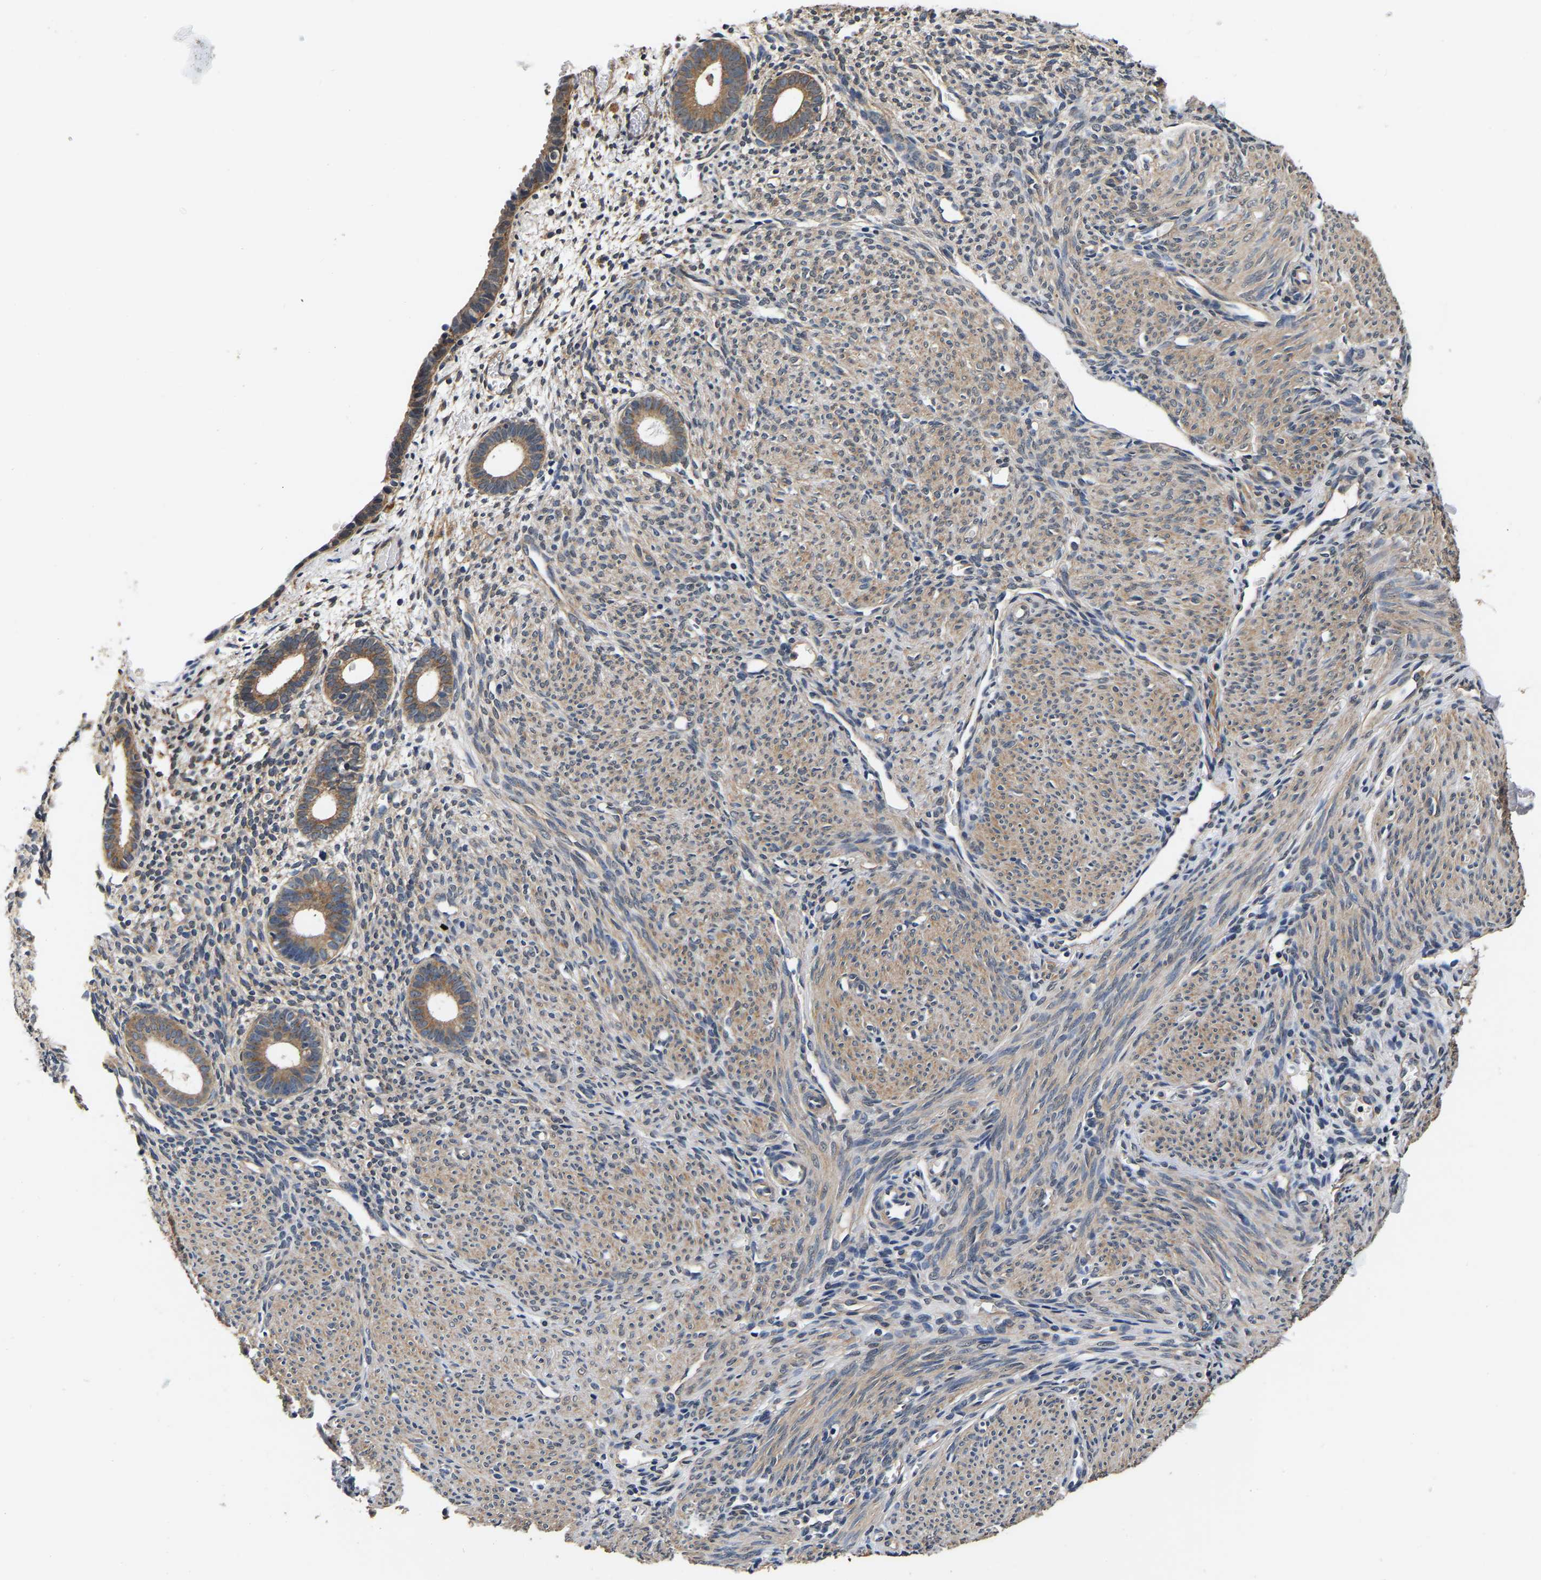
{"staining": {"intensity": "negative", "quantity": "none", "location": "none"}, "tissue": "endometrium", "cell_type": "Cells in endometrial stroma", "image_type": "normal", "snomed": [{"axis": "morphology", "description": "Normal tissue, NOS"}, {"axis": "morphology", "description": "Adenocarcinoma, NOS"}, {"axis": "topography", "description": "Endometrium"}], "caption": "This is an immunohistochemistry micrograph of unremarkable human endometrium. There is no staining in cells in endometrial stroma.", "gene": "RUVBL1", "patient": {"sex": "female", "age": 57}}